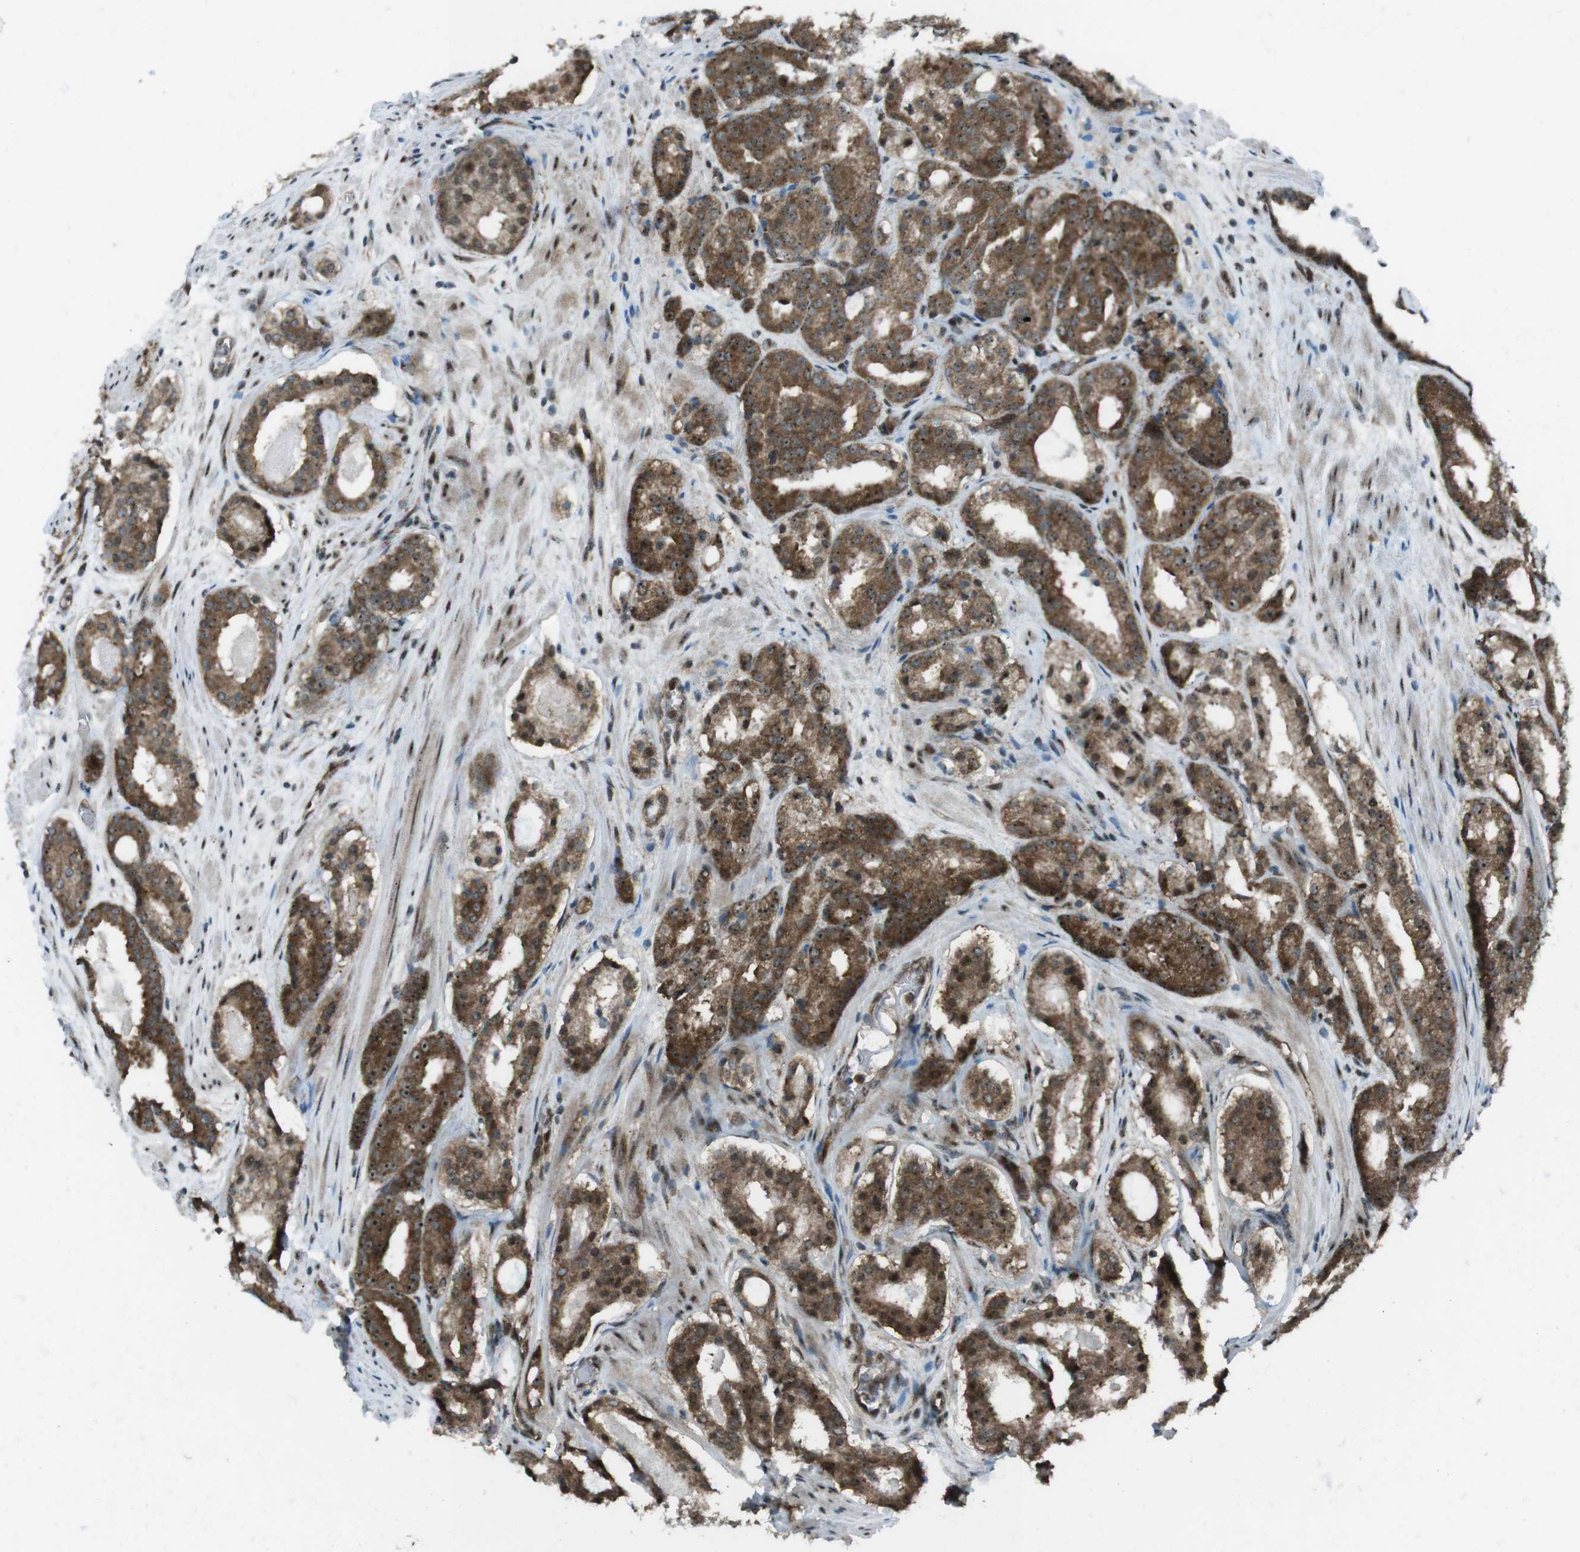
{"staining": {"intensity": "moderate", "quantity": ">75%", "location": "cytoplasmic/membranous,nuclear"}, "tissue": "prostate cancer", "cell_type": "Tumor cells", "image_type": "cancer", "snomed": [{"axis": "morphology", "description": "Adenocarcinoma, Low grade"}, {"axis": "topography", "description": "Prostate"}], "caption": "Protein staining of prostate low-grade adenocarcinoma tissue reveals moderate cytoplasmic/membranous and nuclear staining in approximately >75% of tumor cells.", "gene": "CSNK1D", "patient": {"sex": "male", "age": 69}}